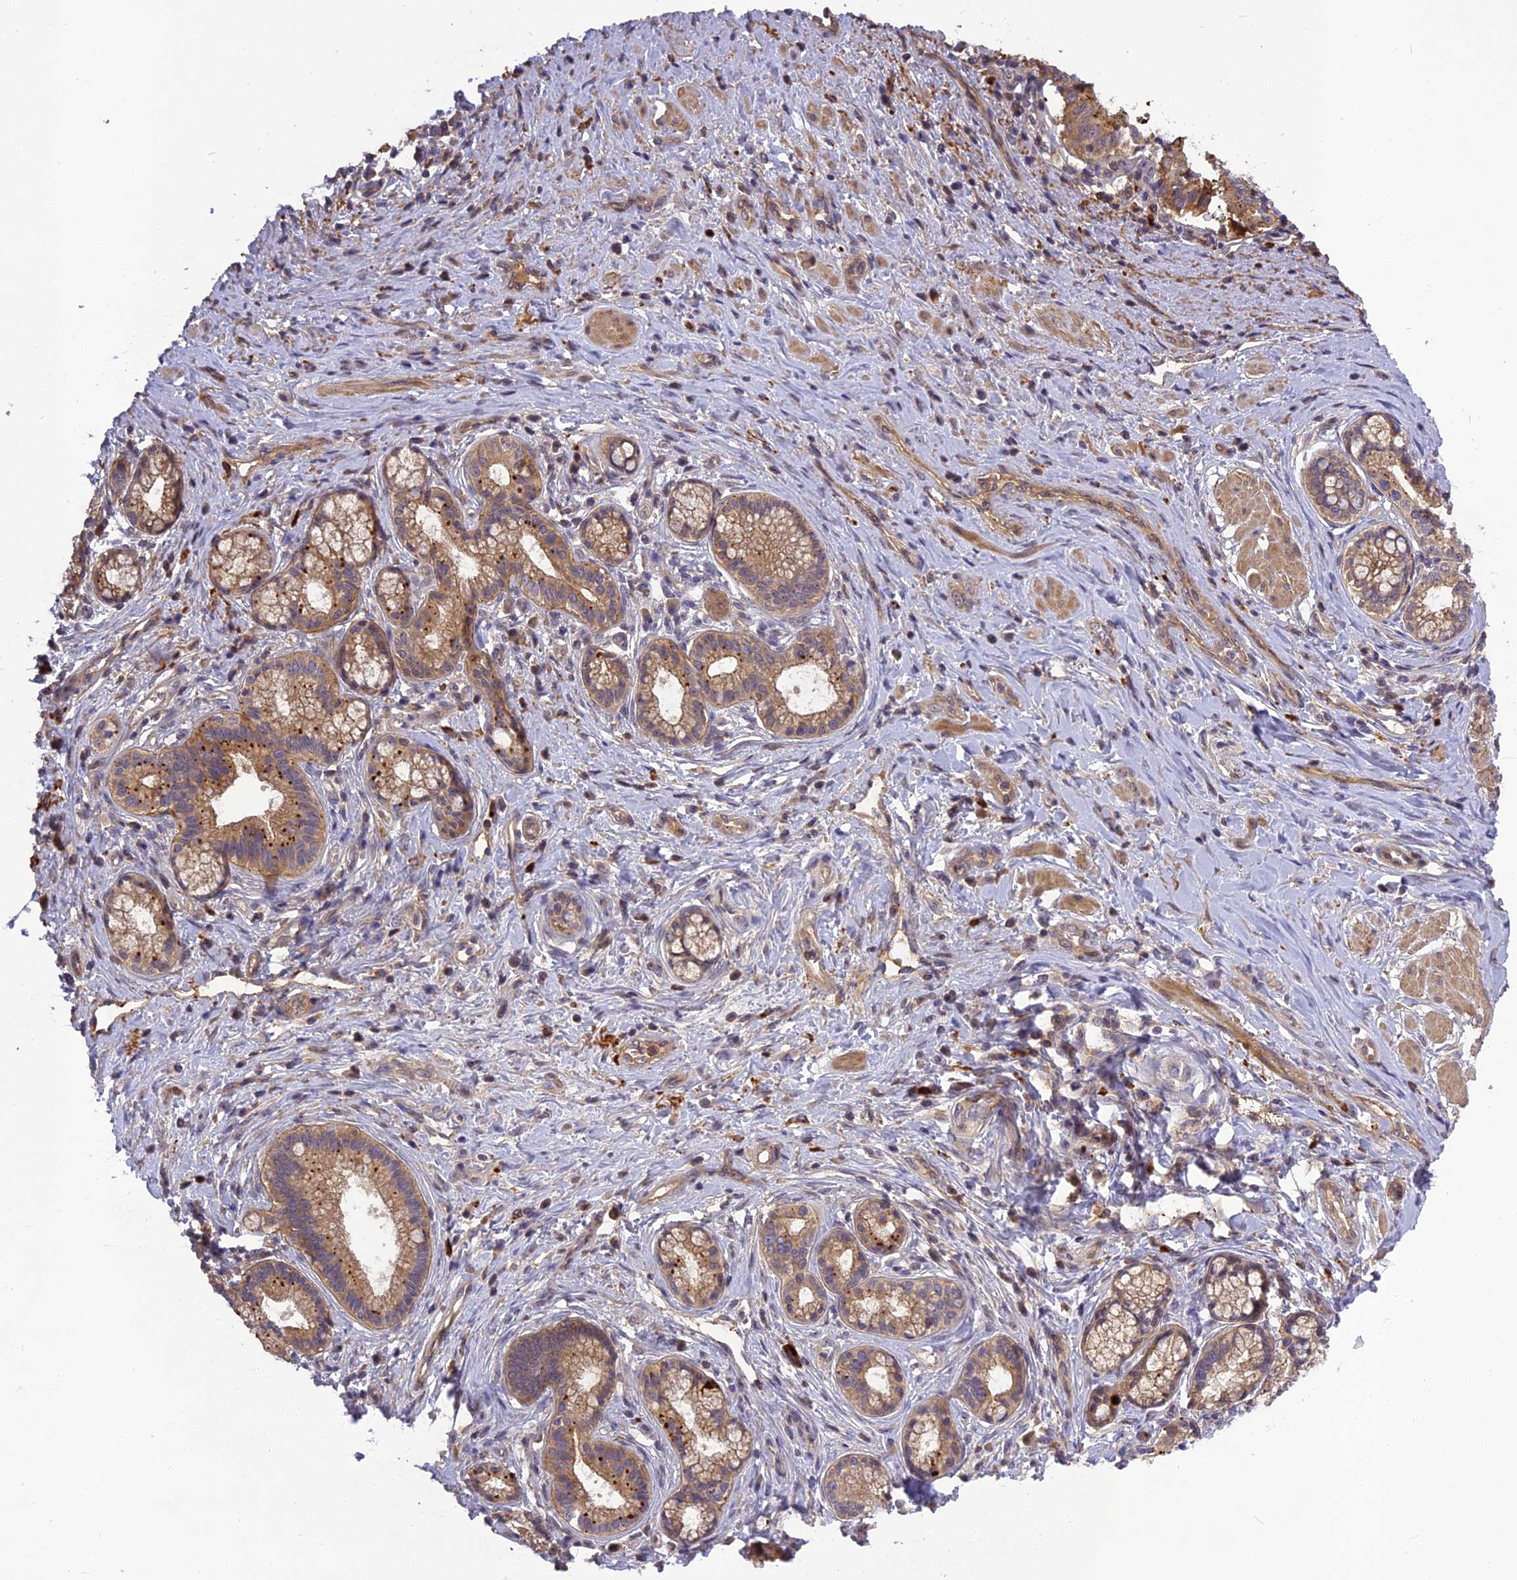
{"staining": {"intensity": "moderate", "quantity": ">75%", "location": "cytoplasmic/membranous"}, "tissue": "pancreatic cancer", "cell_type": "Tumor cells", "image_type": "cancer", "snomed": [{"axis": "morphology", "description": "Adenocarcinoma, NOS"}, {"axis": "topography", "description": "Pancreas"}], "caption": "Moderate cytoplasmic/membranous positivity for a protein is present in about >75% of tumor cells of adenocarcinoma (pancreatic) using immunohistochemistry.", "gene": "FNIP2", "patient": {"sex": "male", "age": 72}}